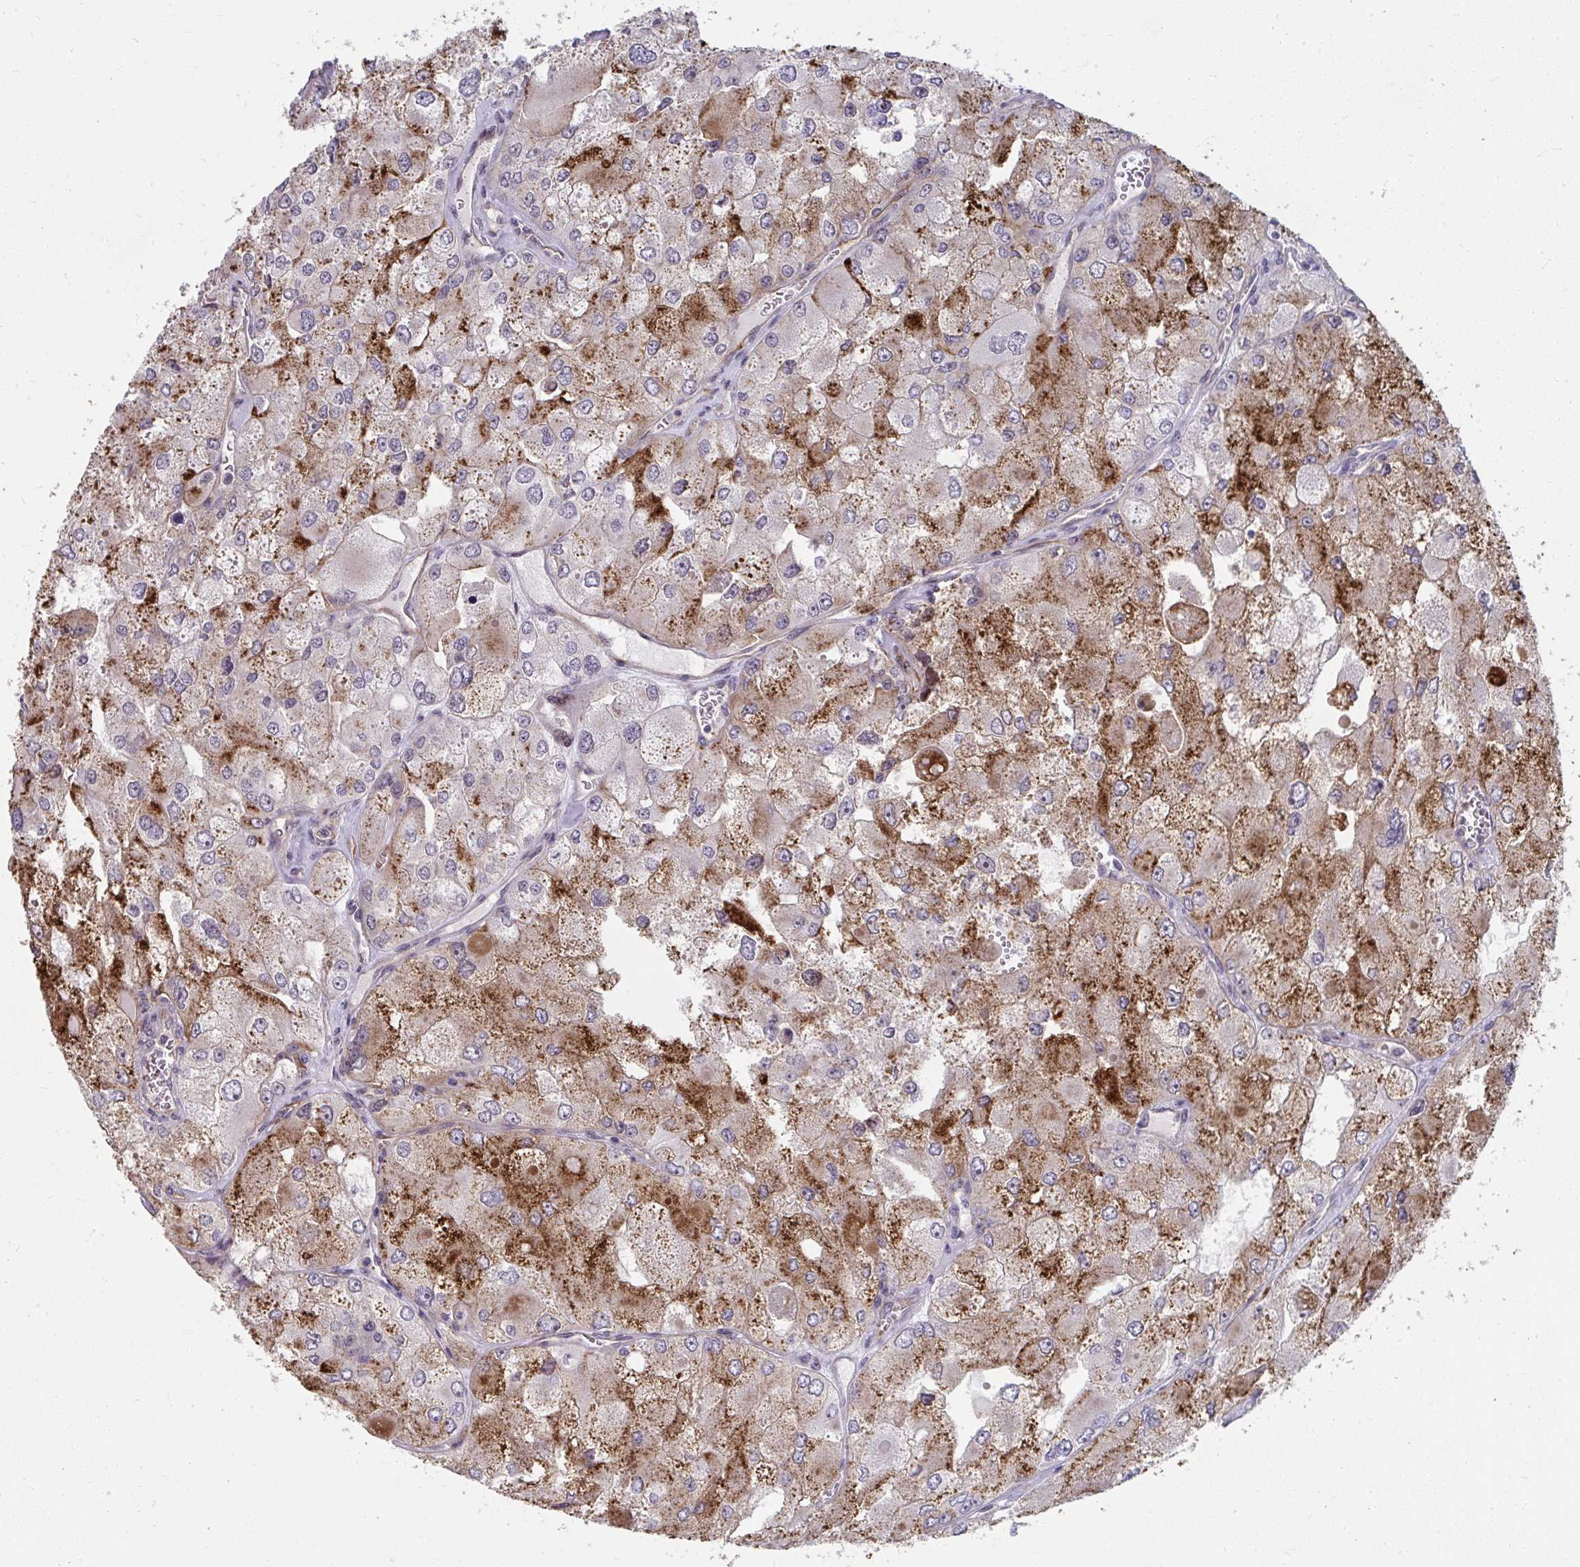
{"staining": {"intensity": "moderate", "quantity": ">75%", "location": "cytoplasmic/membranous"}, "tissue": "renal cancer", "cell_type": "Tumor cells", "image_type": "cancer", "snomed": [{"axis": "morphology", "description": "Adenocarcinoma, NOS"}, {"axis": "topography", "description": "Kidney"}], "caption": "High-power microscopy captured an IHC image of adenocarcinoma (renal), revealing moderate cytoplasmic/membranous staining in approximately >75% of tumor cells.", "gene": "MUS81", "patient": {"sex": "female", "age": 70}}